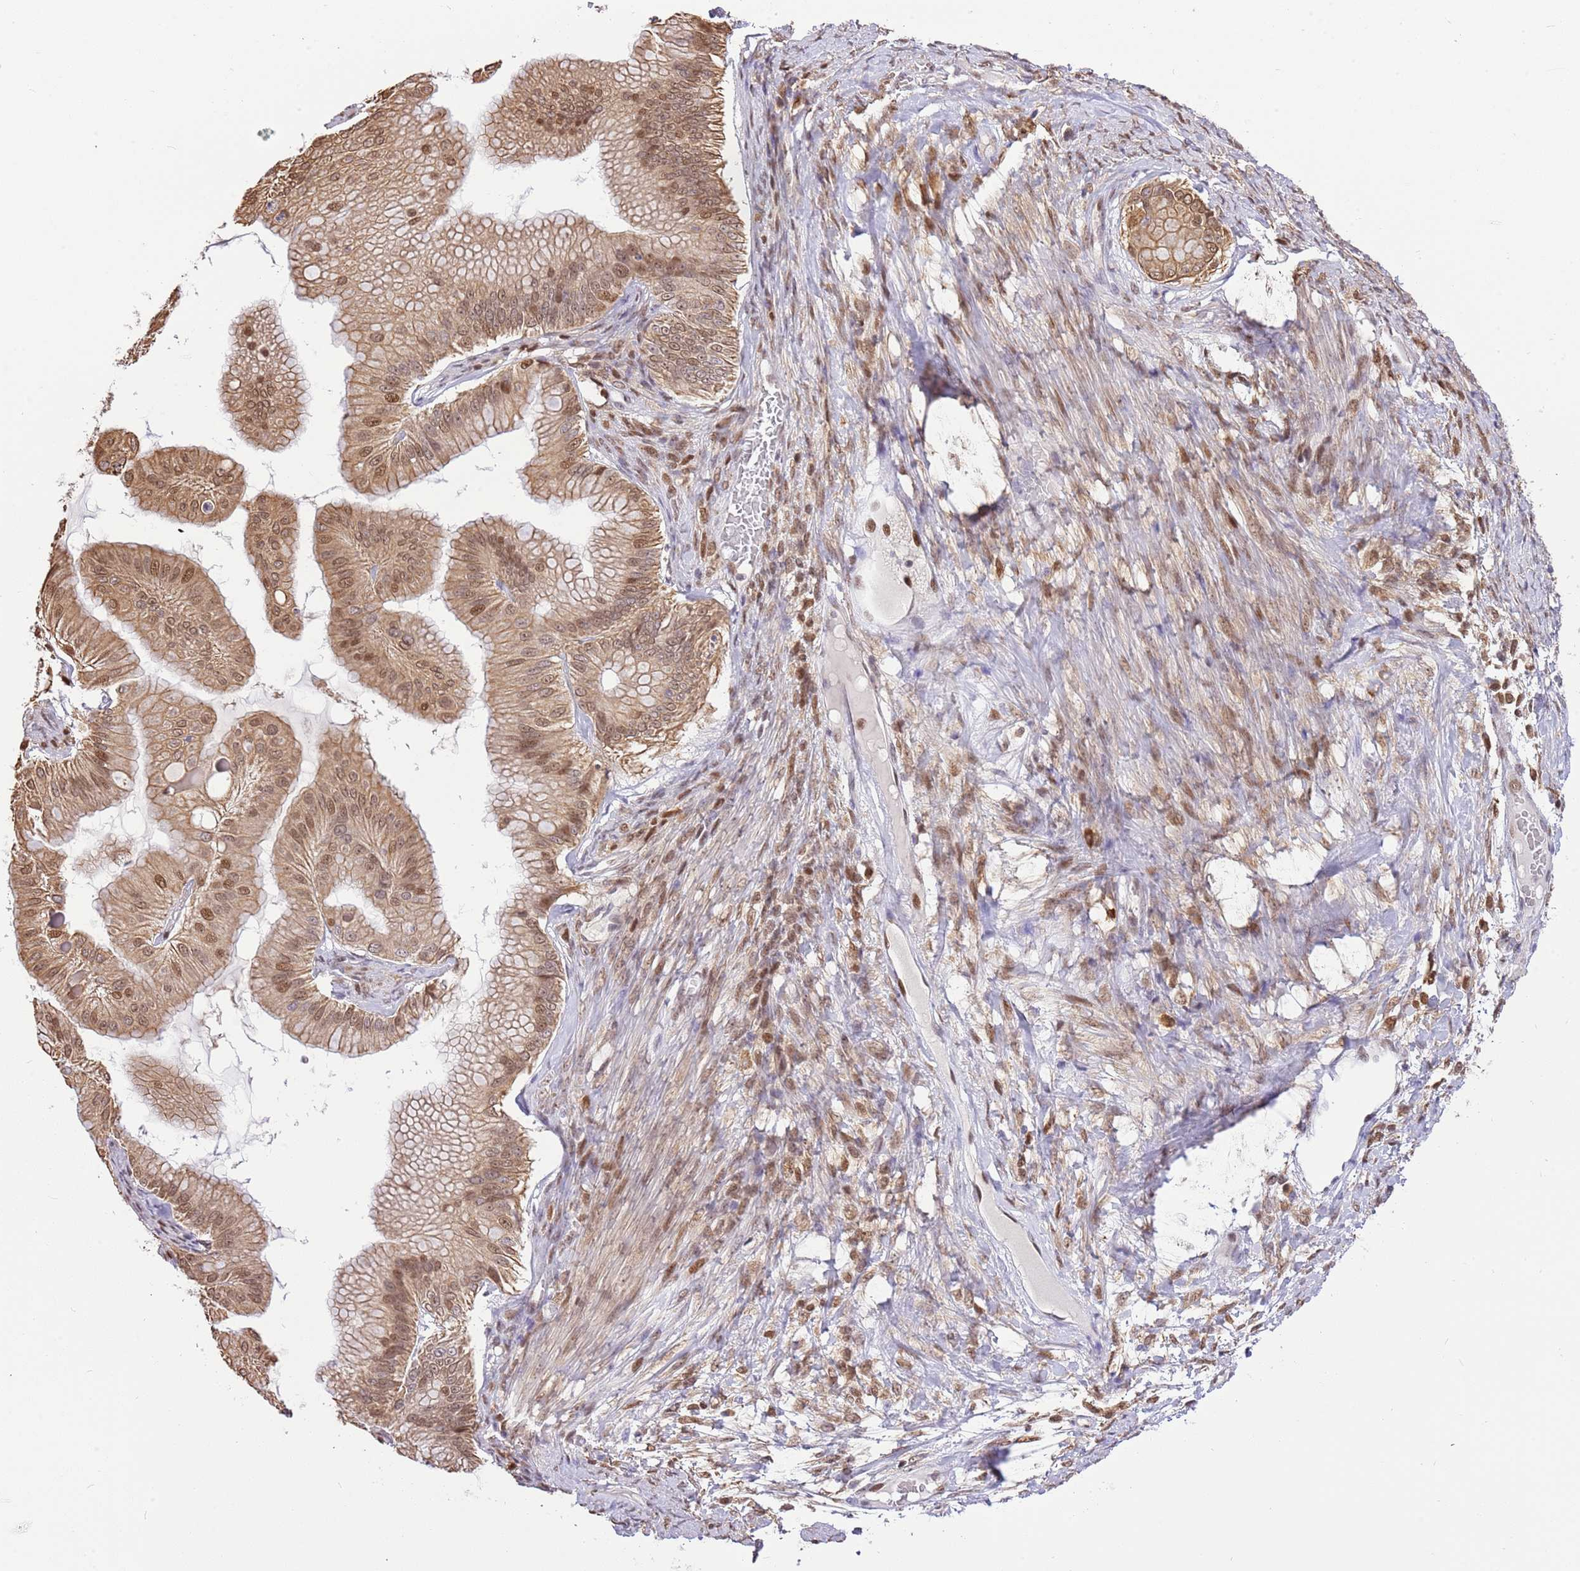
{"staining": {"intensity": "moderate", "quantity": ">75%", "location": "cytoplasmic/membranous,nuclear"}, "tissue": "ovarian cancer", "cell_type": "Tumor cells", "image_type": "cancer", "snomed": [{"axis": "morphology", "description": "Cystadenocarcinoma, mucinous, NOS"}, {"axis": "topography", "description": "Ovary"}], "caption": "A high-resolution photomicrograph shows immunohistochemistry staining of ovarian cancer (mucinous cystadenocarcinoma), which displays moderate cytoplasmic/membranous and nuclear staining in approximately >75% of tumor cells. Nuclei are stained in blue.", "gene": "RFK", "patient": {"sex": "female", "age": 61}}